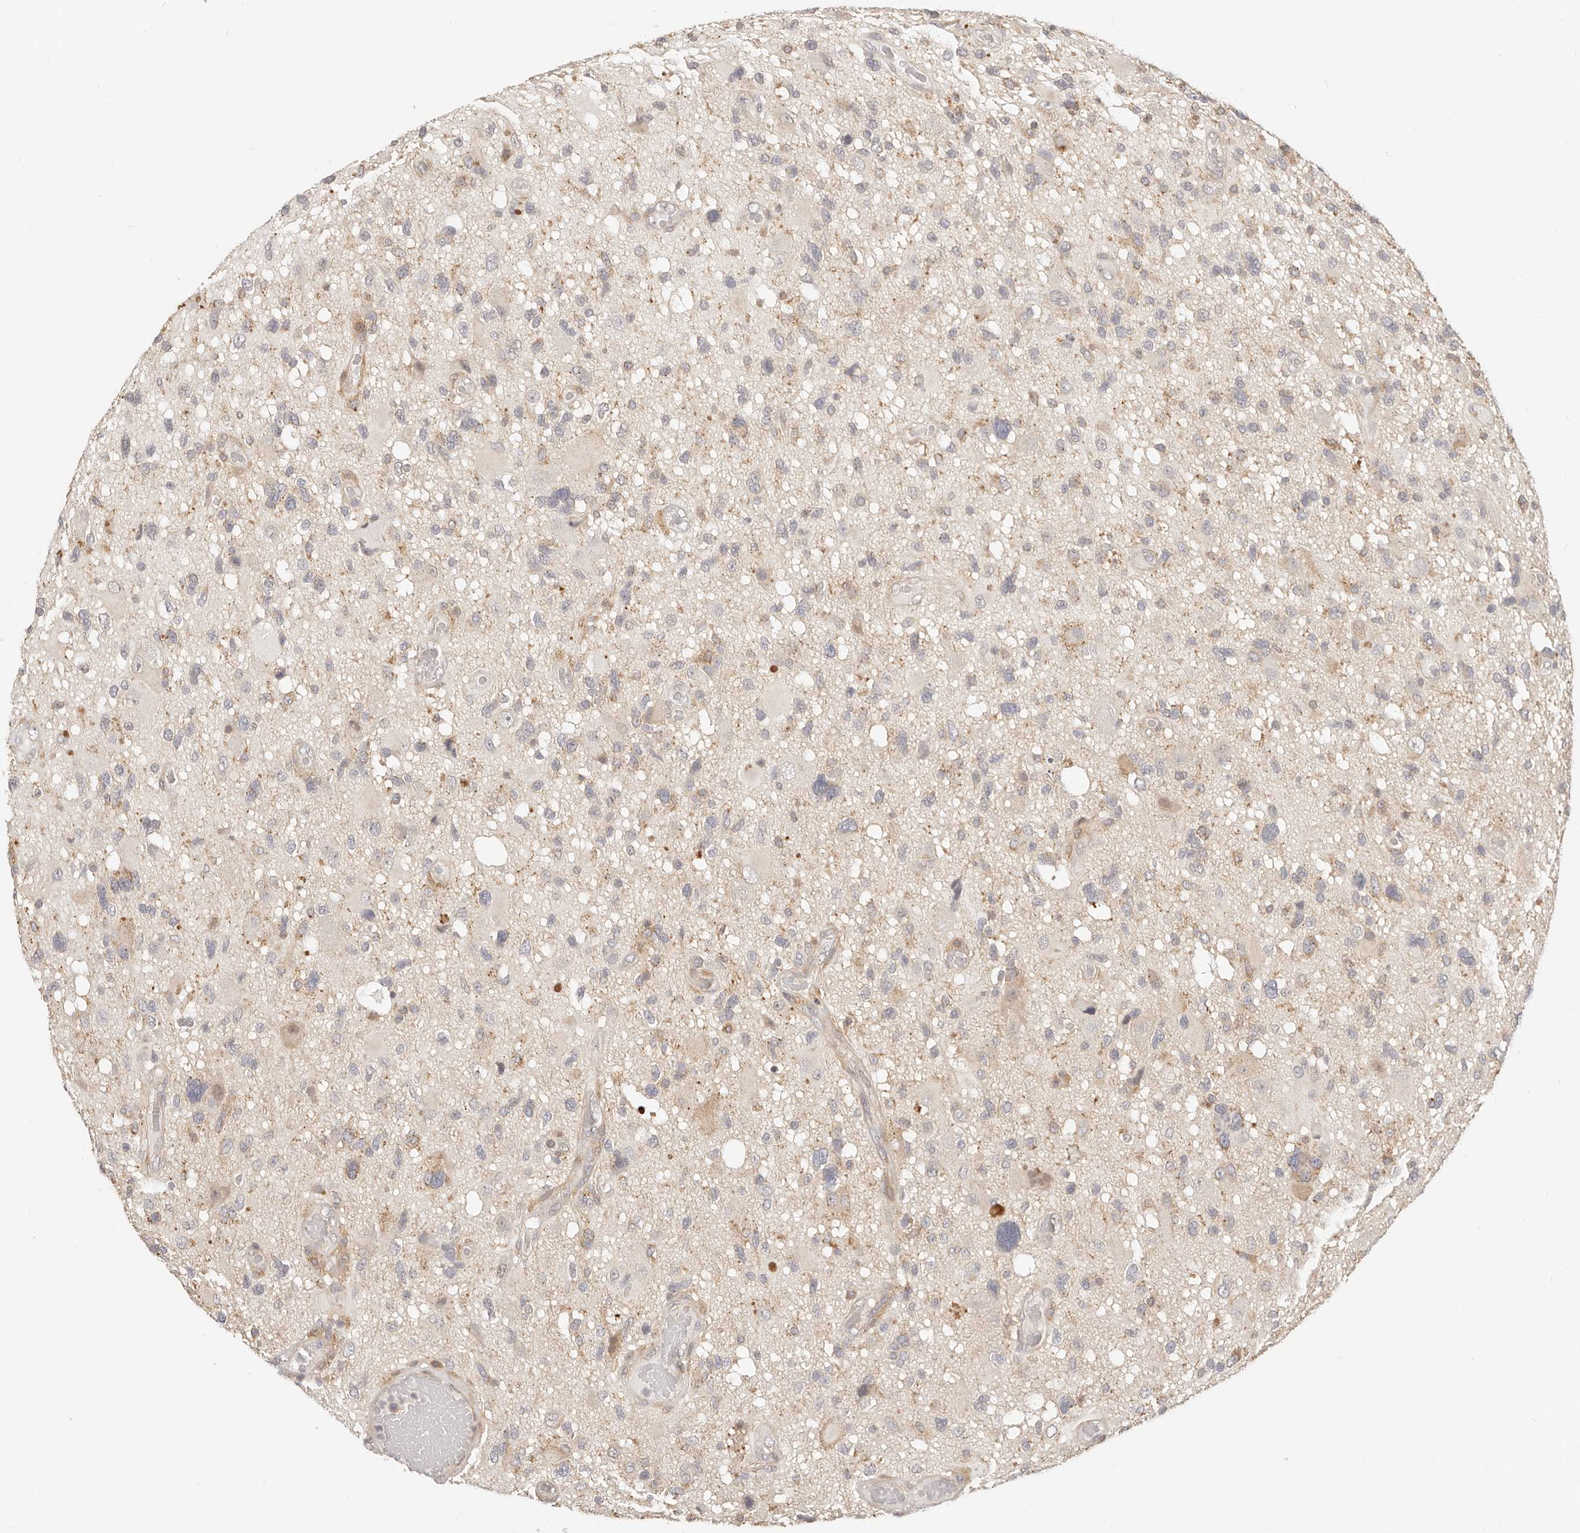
{"staining": {"intensity": "weak", "quantity": "<25%", "location": "cytoplasmic/membranous"}, "tissue": "glioma", "cell_type": "Tumor cells", "image_type": "cancer", "snomed": [{"axis": "morphology", "description": "Glioma, malignant, High grade"}, {"axis": "topography", "description": "Brain"}], "caption": "There is no significant expression in tumor cells of glioma.", "gene": "DTNBP1", "patient": {"sex": "male", "age": 33}}